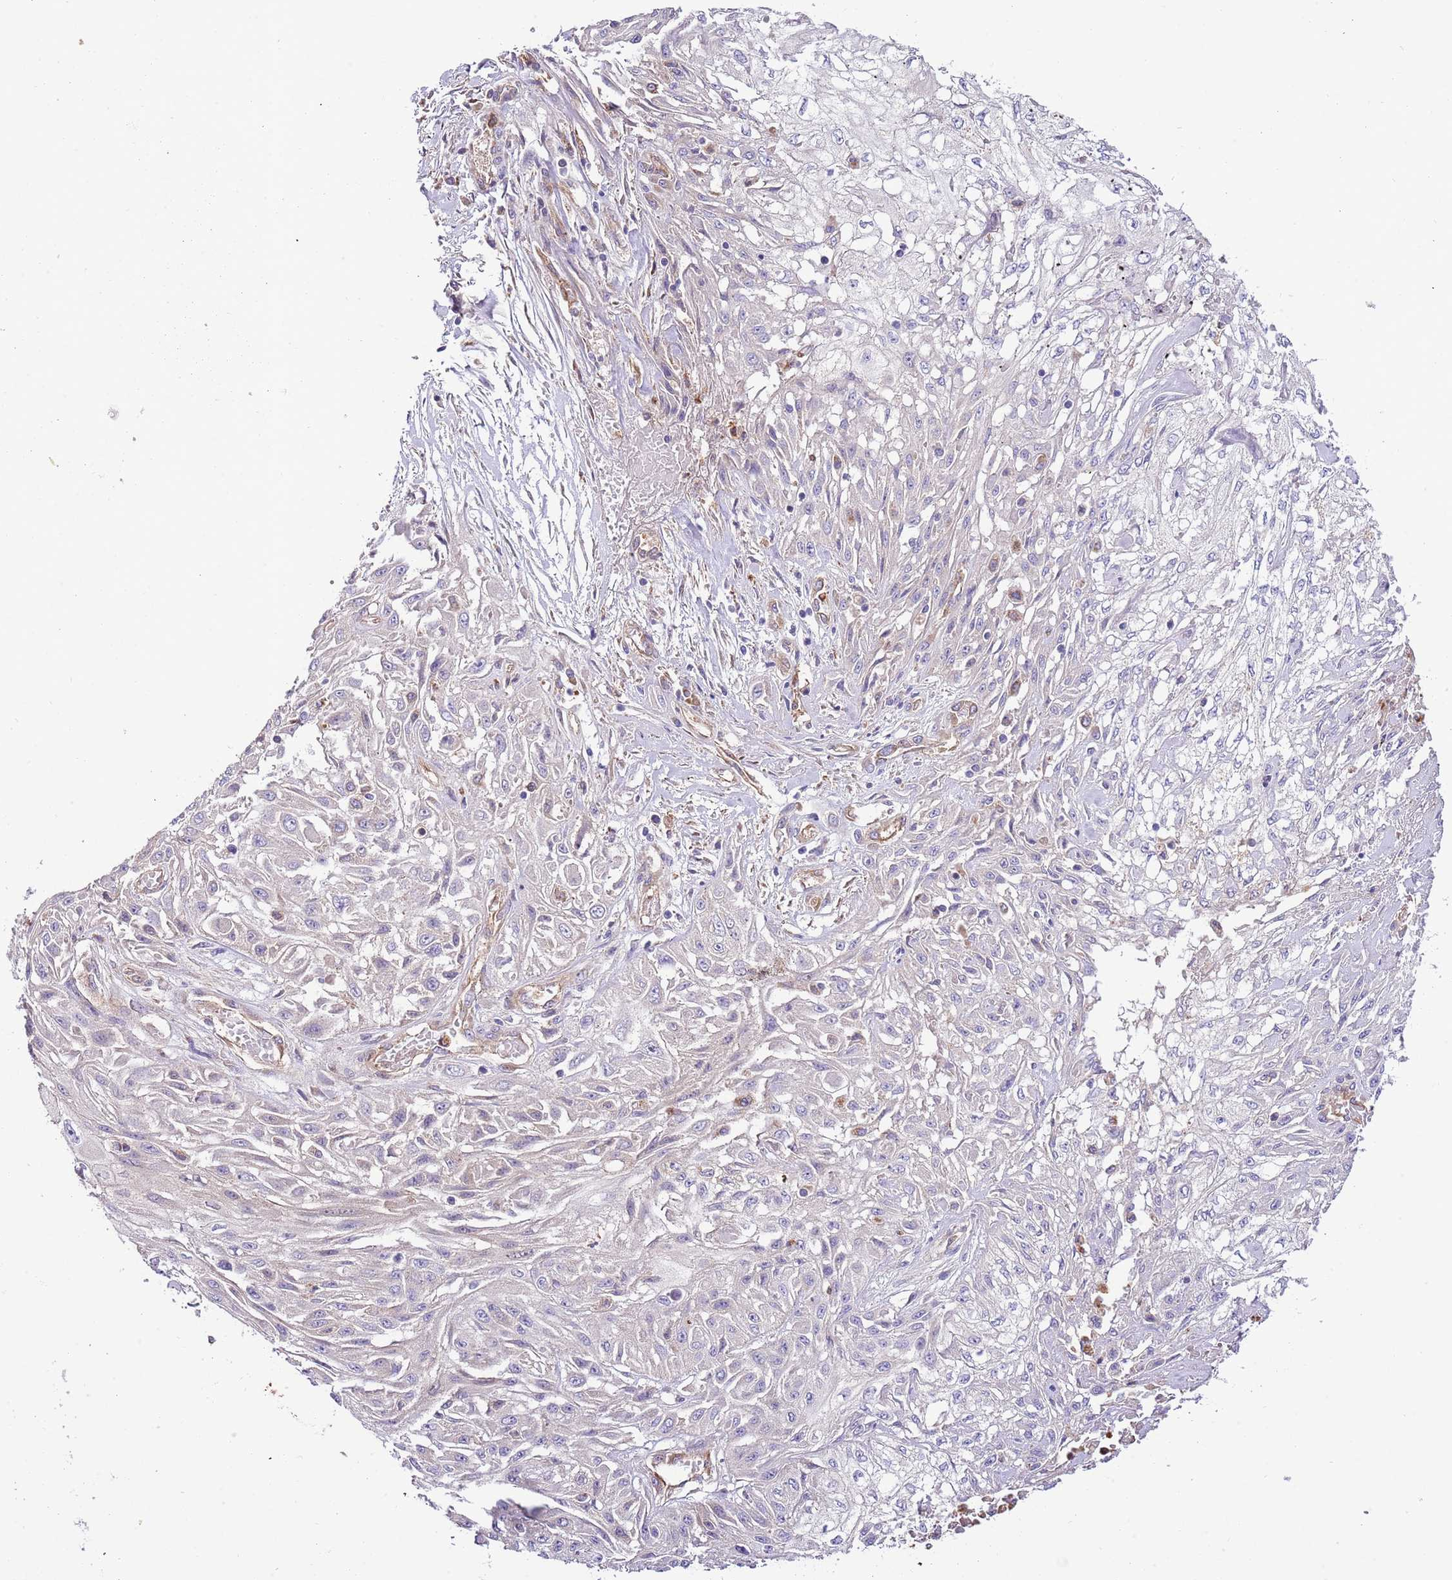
{"staining": {"intensity": "negative", "quantity": "none", "location": "none"}, "tissue": "skin cancer", "cell_type": "Tumor cells", "image_type": "cancer", "snomed": [{"axis": "morphology", "description": "Squamous cell carcinoma, NOS"}, {"axis": "morphology", "description": "Squamous cell carcinoma, metastatic, NOS"}, {"axis": "topography", "description": "Skin"}, {"axis": "topography", "description": "Lymph node"}], "caption": "Human skin cancer stained for a protein using immunohistochemistry (IHC) exhibits no staining in tumor cells.", "gene": "DOCK6", "patient": {"sex": "male", "age": 75}}